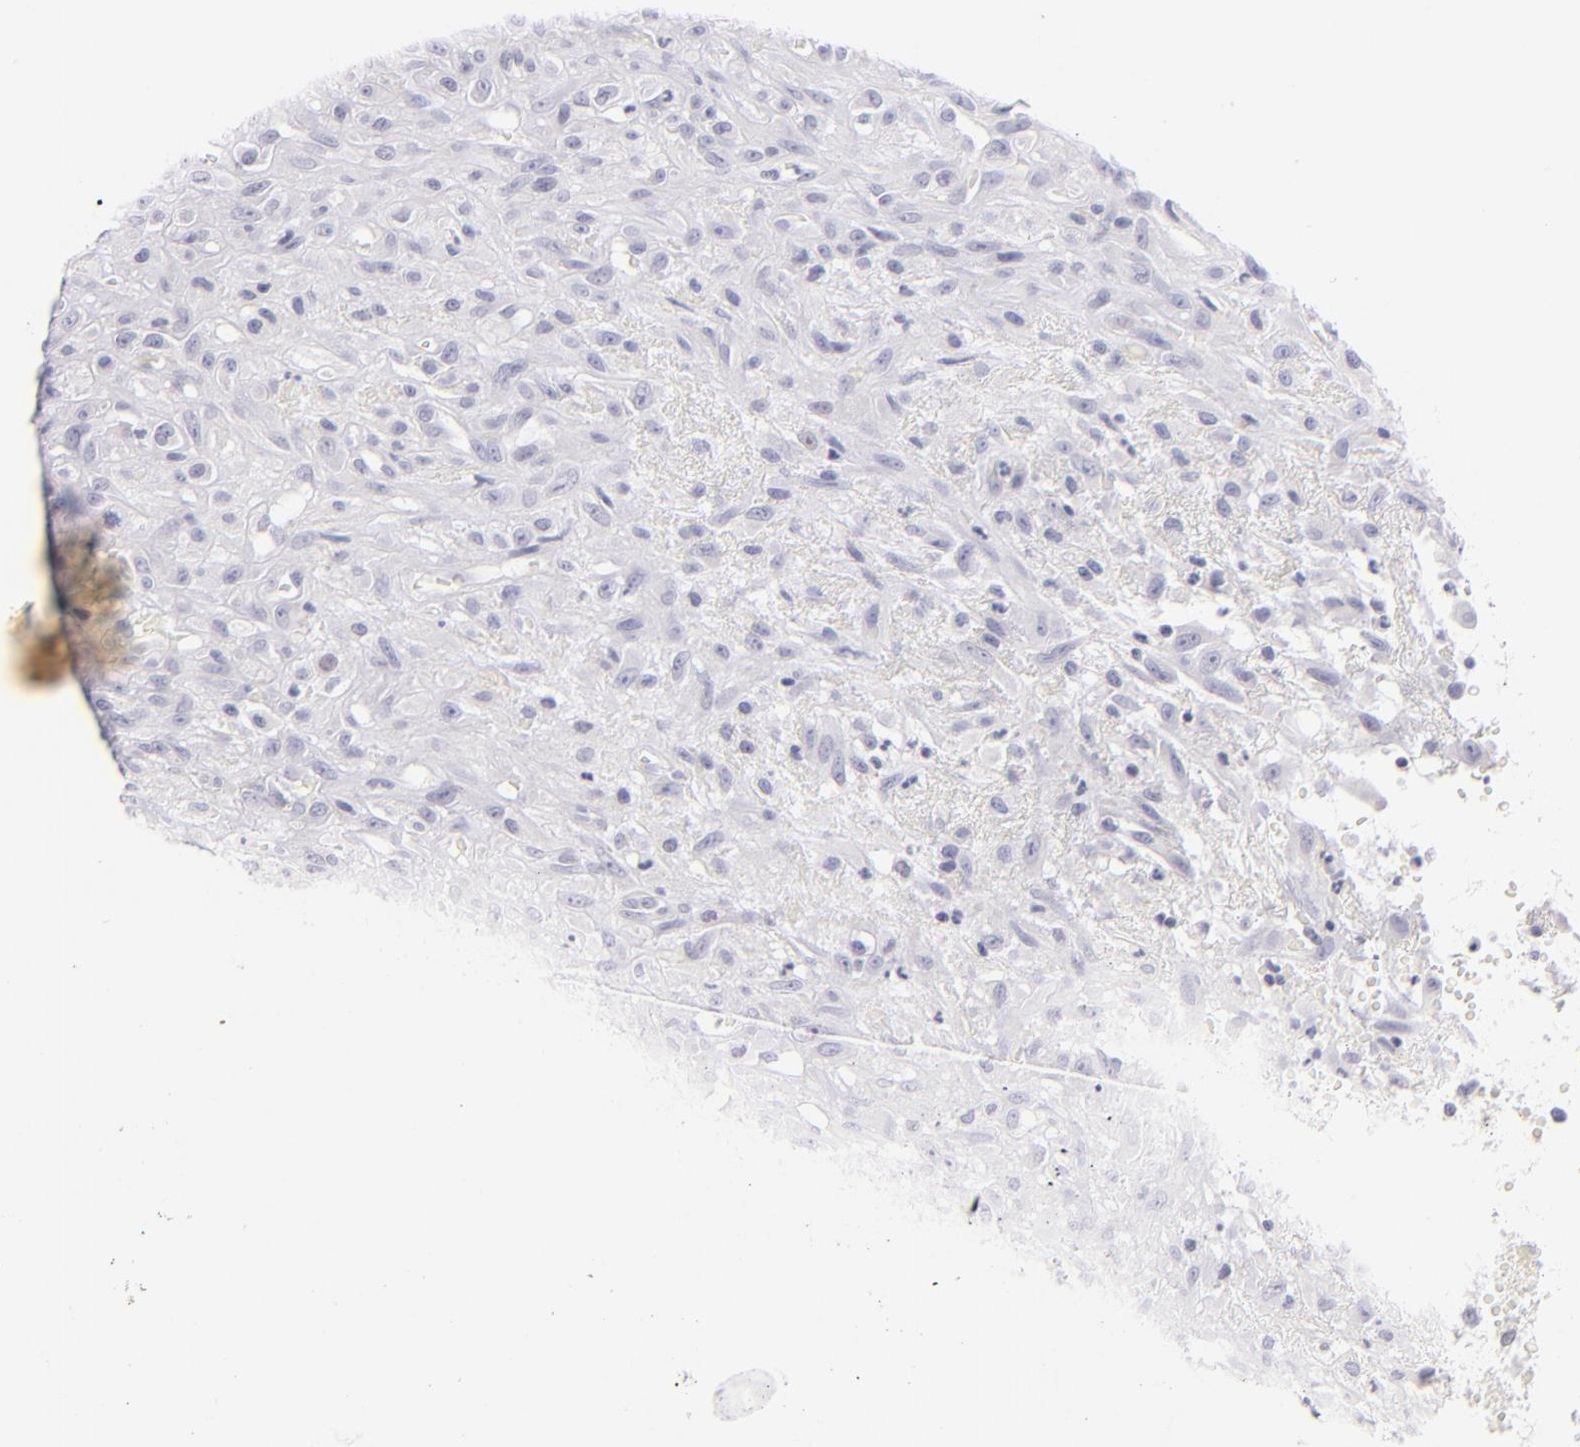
{"staining": {"intensity": "negative", "quantity": "none", "location": "none"}, "tissue": "glioma", "cell_type": "Tumor cells", "image_type": "cancer", "snomed": [{"axis": "morphology", "description": "Glioma, malignant, High grade"}, {"axis": "topography", "description": "Brain"}], "caption": "Tumor cells are negative for brown protein staining in glioma. (Brightfield microscopy of DAB immunohistochemistry at high magnification).", "gene": "CLDN4", "patient": {"sex": "male", "age": 66}}